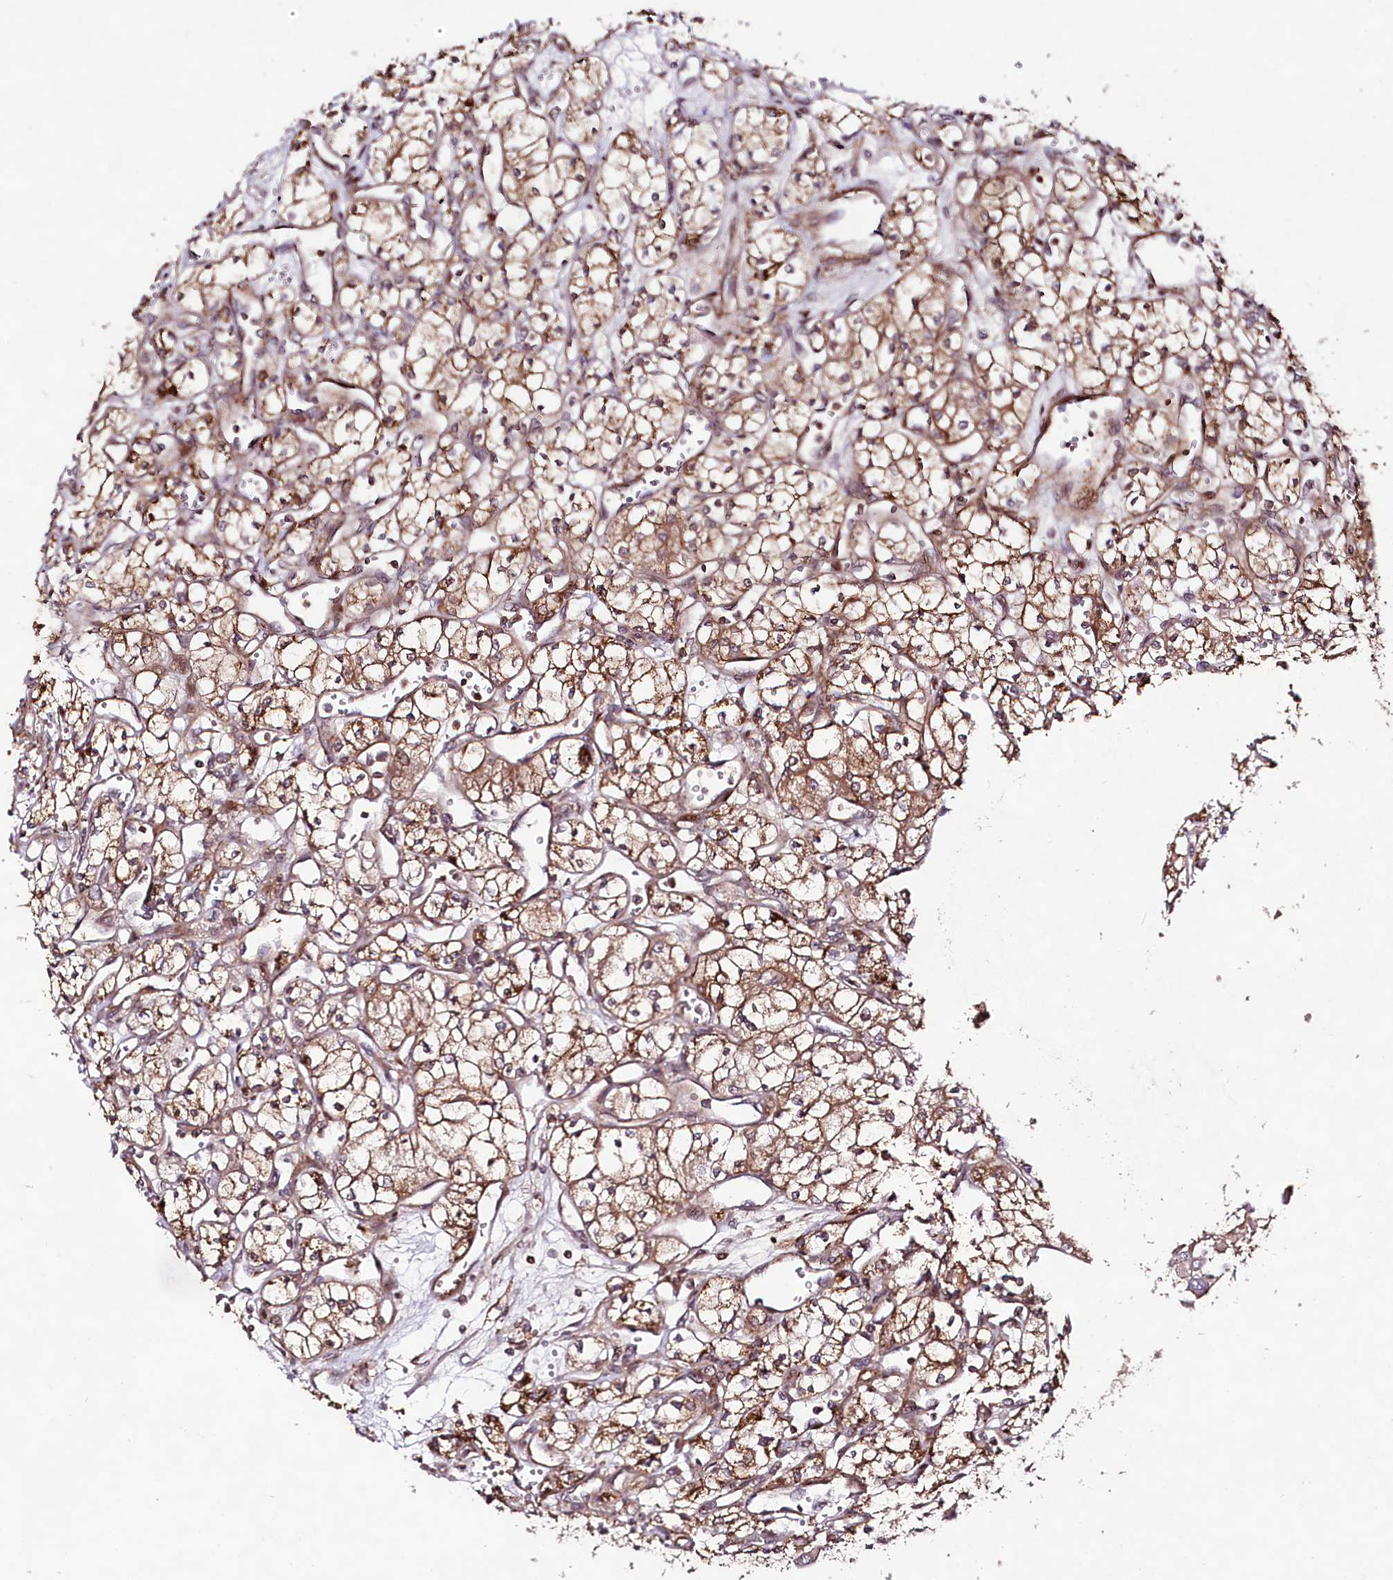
{"staining": {"intensity": "moderate", "quantity": ">75%", "location": "cytoplasmic/membranous"}, "tissue": "renal cancer", "cell_type": "Tumor cells", "image_type": "cancer", "snomed": [{"axis": "morphology", "description": "Adenocarcinoma, NOS"}, {"axis": "topography", "description": "Kidney"}], "caption": "About >75% of tumor cells in renal cancer (adenocarcinoma) reveal moderate cytoplasmic/membranous protein staining as visualized by brown immunohistochemical staining.", "gene": "PHLDB1", "patient": {"sex": "male", "age": 59}}